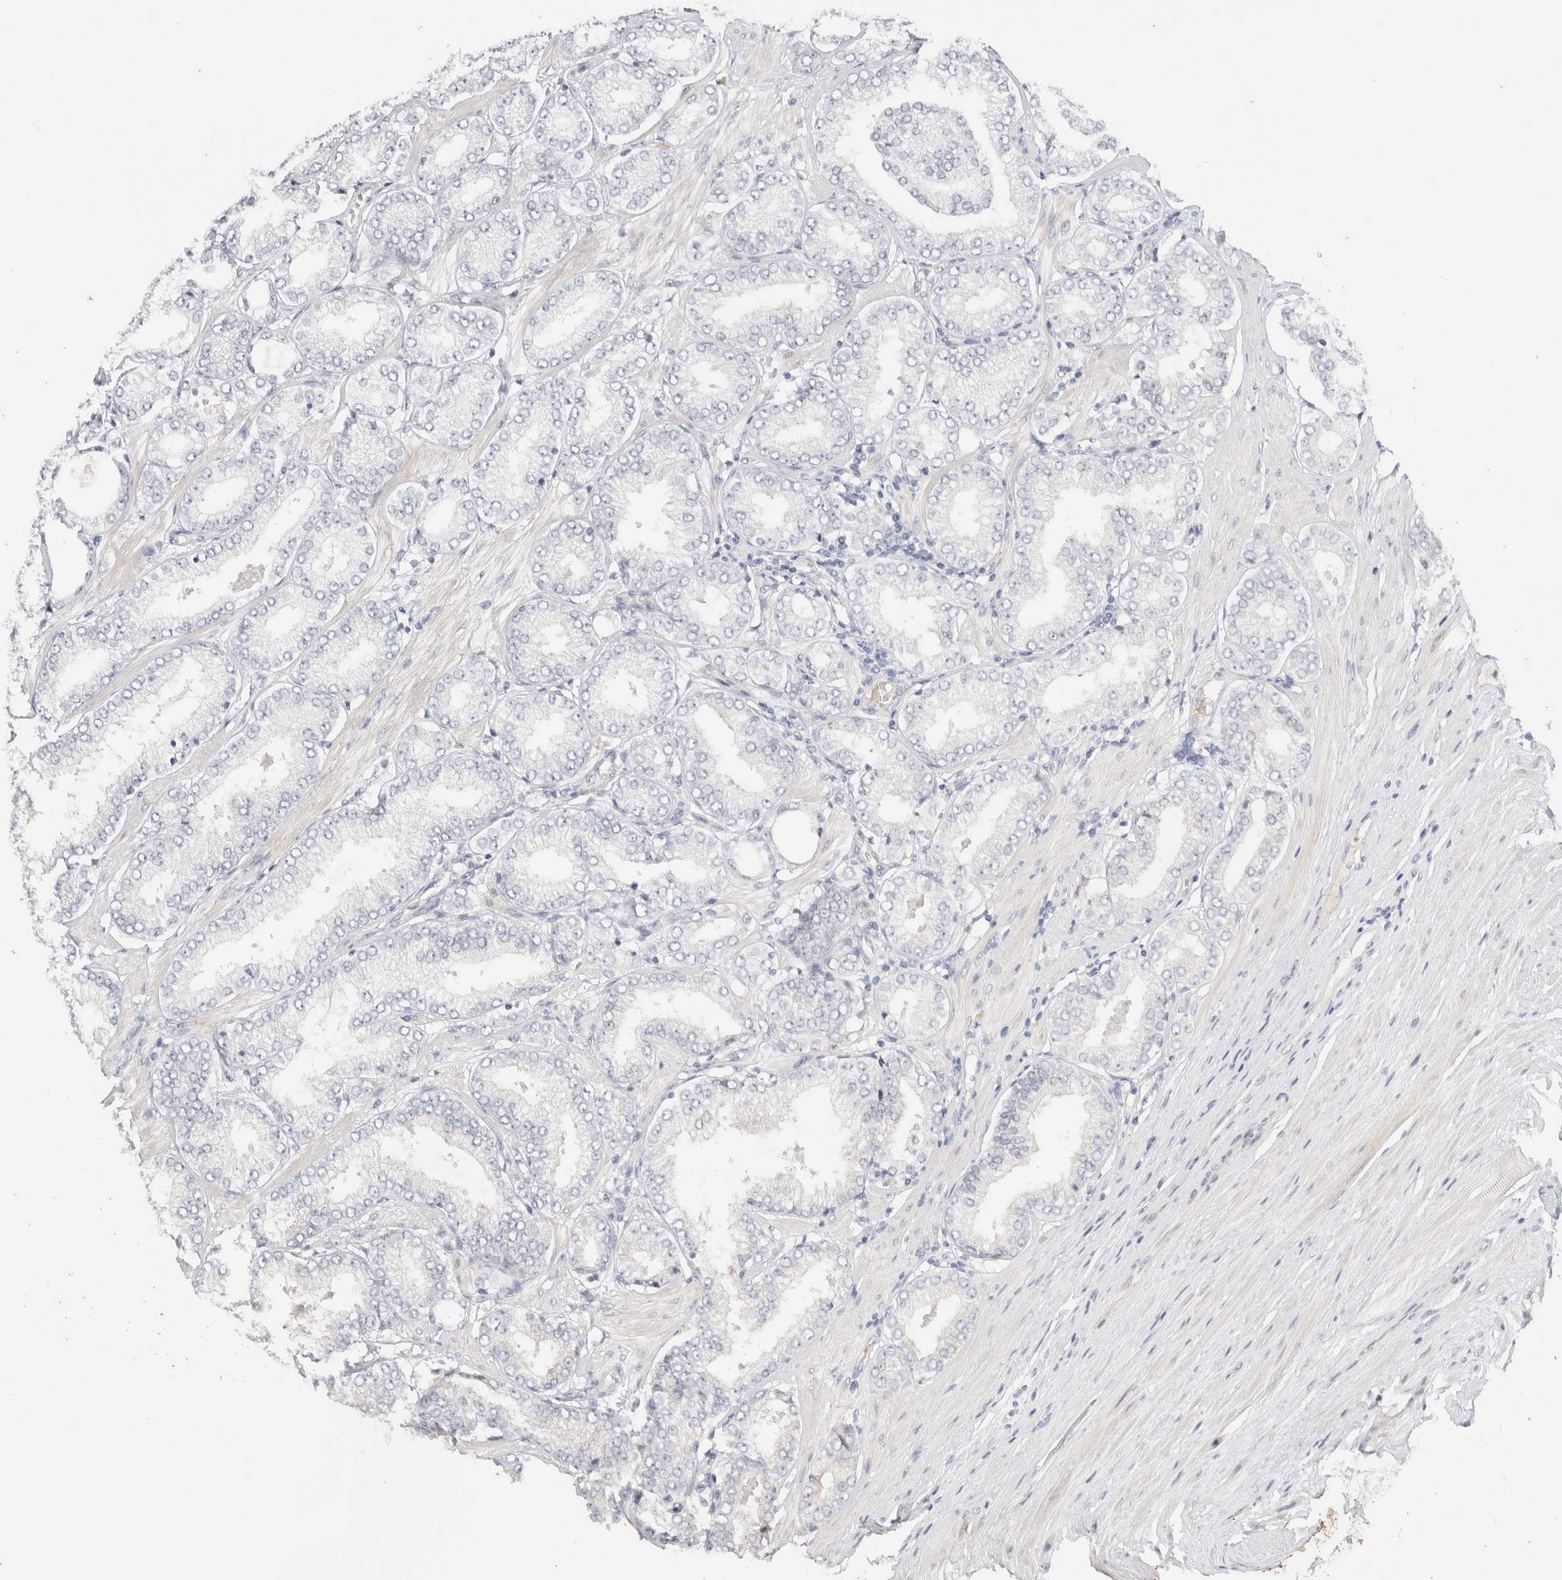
{"staining": {"intensity": "negative", "quantity": "none", "location": "none"}, "tissue": "prostate cancer", "cell_type": "Tumor cells", "image_type": "cancer", "snomed": [{"axis": "morphology", "description": "Adenocarcinoma, Low grade"}, {"axis": "topography", "description": "Prostate"}], "caption": "Histopathology image shows no protein expression in tumor cells of prostate cancer (adenocarcinoma (low-grade)) tissue.", "gene": "SPRTN", "patient": {"sex": "male", "age": 62}}